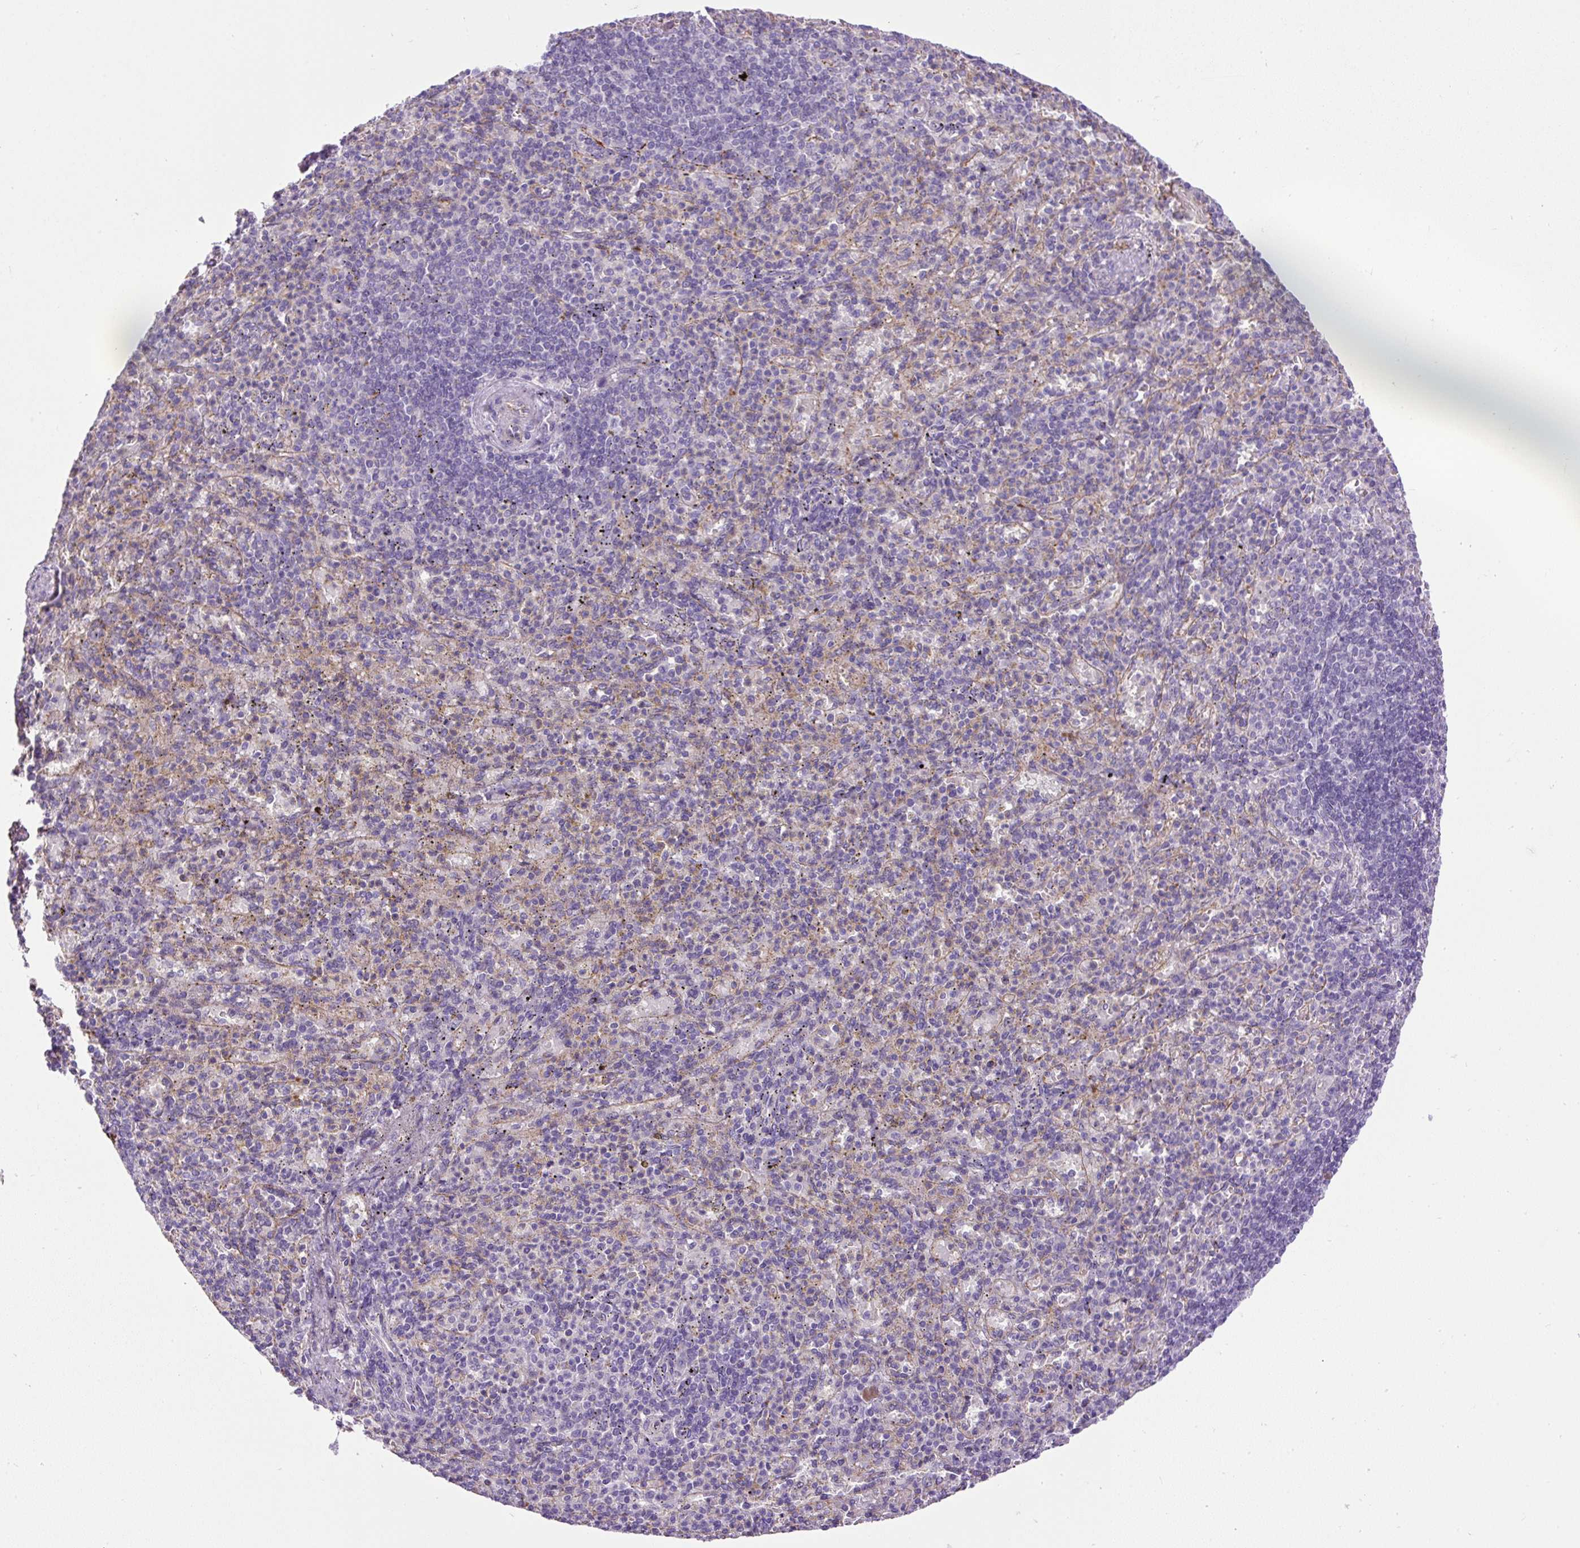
{"staining": {"intensity": "negative", "quantity": "none", "location": "none"}, "tissue": "spleen", "cell_type": "Cells in red pulp", "image_type": "normal", "snomed": [{"axis": "morphology", "description": "Normal tissue, NOS"}, {"axis": "topography", "description": "Spleen"}], "caption": "A histopathology image of spleen stained for a protein displays no brown staining in cells in red pulp. (IHC, brightfield microscopy, high magnification).", "gene": "LEFTY1", "patient": {"sex": "female", "age": 74}}